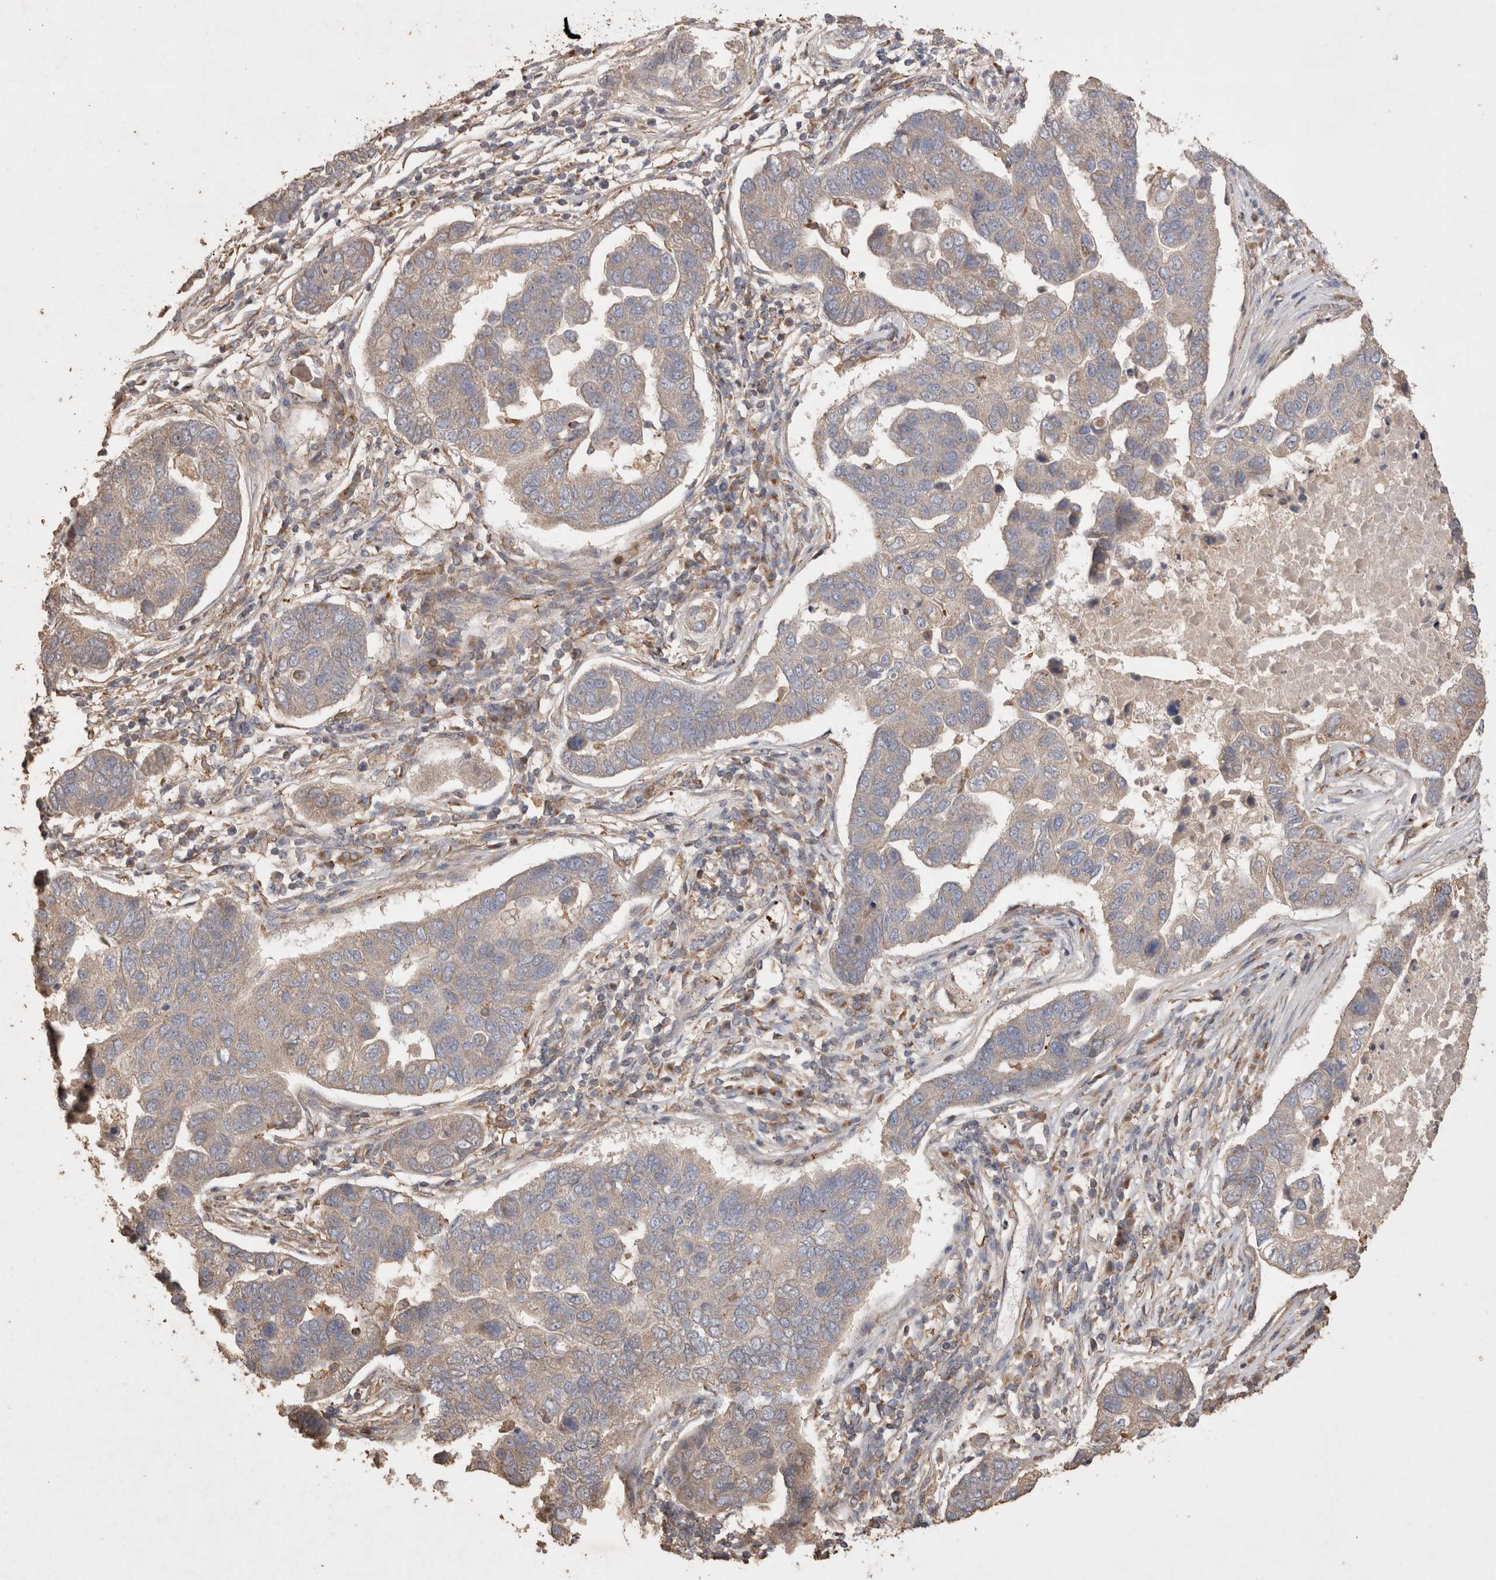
{"staining": {"intensity": "weak", "quantity": "25%-75%", "location": "cytoplasmic/membranous"}, "tissue": "pancreatic cancer", "cell_type": "Tumor cells", "image_type": "cancer", "snomed": [{"axis": "morphology", "description": "Adenocarcinoma, NOS"}, {"axis": "topography", "description": "Pancreas"}], "caption": "Protein expression analysis of adenocarcinoma (pancreatic) demonstrates weak cytoplasmic/membranous expression in approximately 25%-75% of tumor cells.", "gene": "SNX31", "patient": {"sex": "female", "age": 61}}